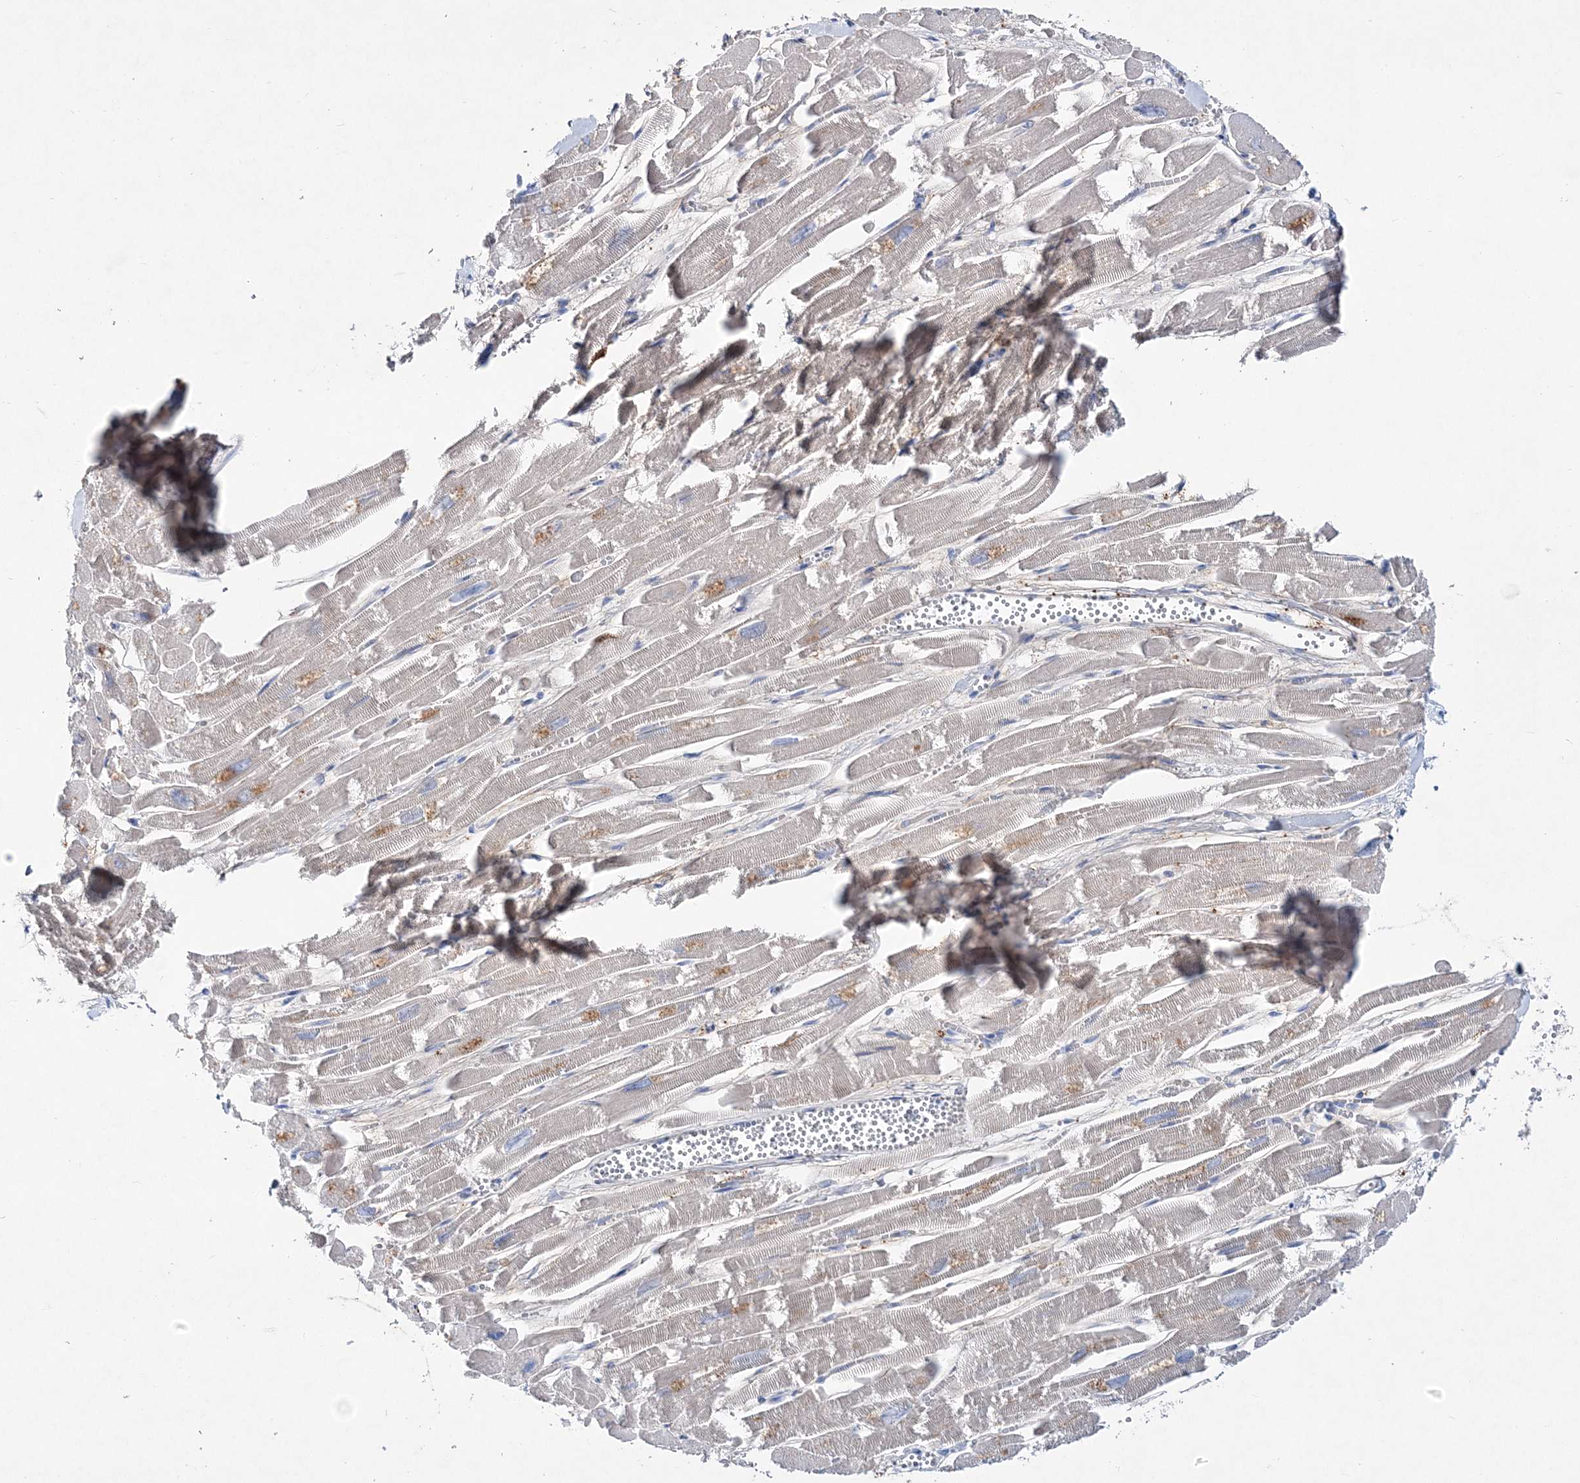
{"staining": {"intensity": "weak", "quantity": "<25%", "location": "cytoplasmic/membranous"}, "tissue": "heart muscle", "cell_type": "Cardiomyocytes", "image_type": "normal", "snomed": [{"axis": "morphology", "description": "Normal tissue, NOS"}, {"axis": "topography", "description": "Heart"}], "caption": "Human heart muscle stained for a protein using immunohistochemistry (IHC) exhibits no staining in cardiomyocytes.", "gene": "SPINK7", "patient": {"sex": "male", "age": 54}}